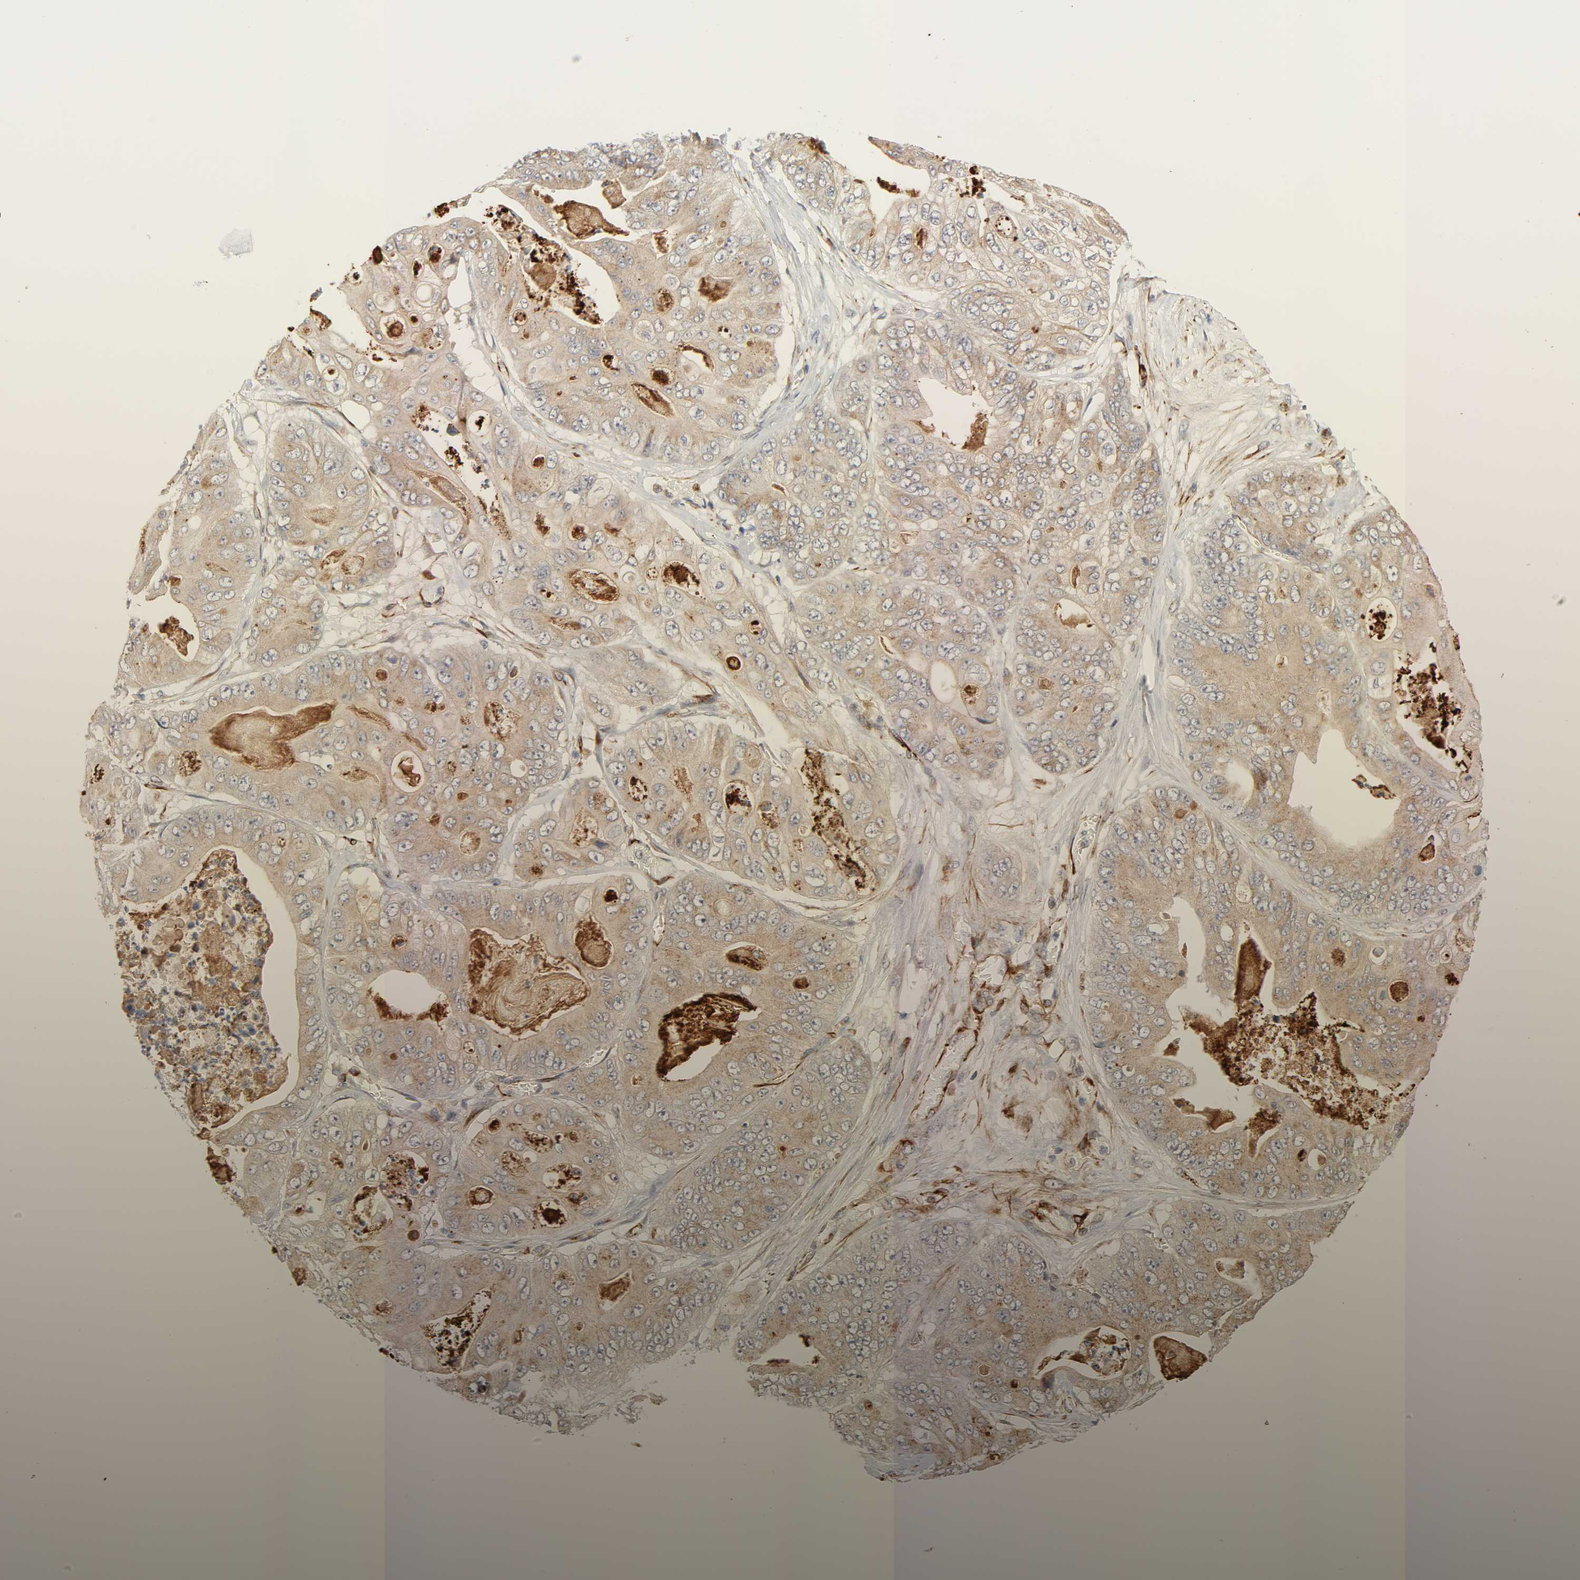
{"staining": {"intensity": "weak", "quantity": ">75%", "location": "cytoplasmic/membranous"}, "tissue": "stomach cancer", "cell_type": "Tumor cells", "image_type": "cancer", "snomed": [{"axis": "morphology", "description": "Adenocarcinoma, NOS"}, {"axis": "topography", "description": "Stomach"}], "caption": "Immunohistochemical staining of stomach cancer exhibits low levels of weak cytoplasmic/membranous expression in approximately >75% of tumor cells.", "gene": "REEP6", "patient": {"sex": "female", "age": 73}}